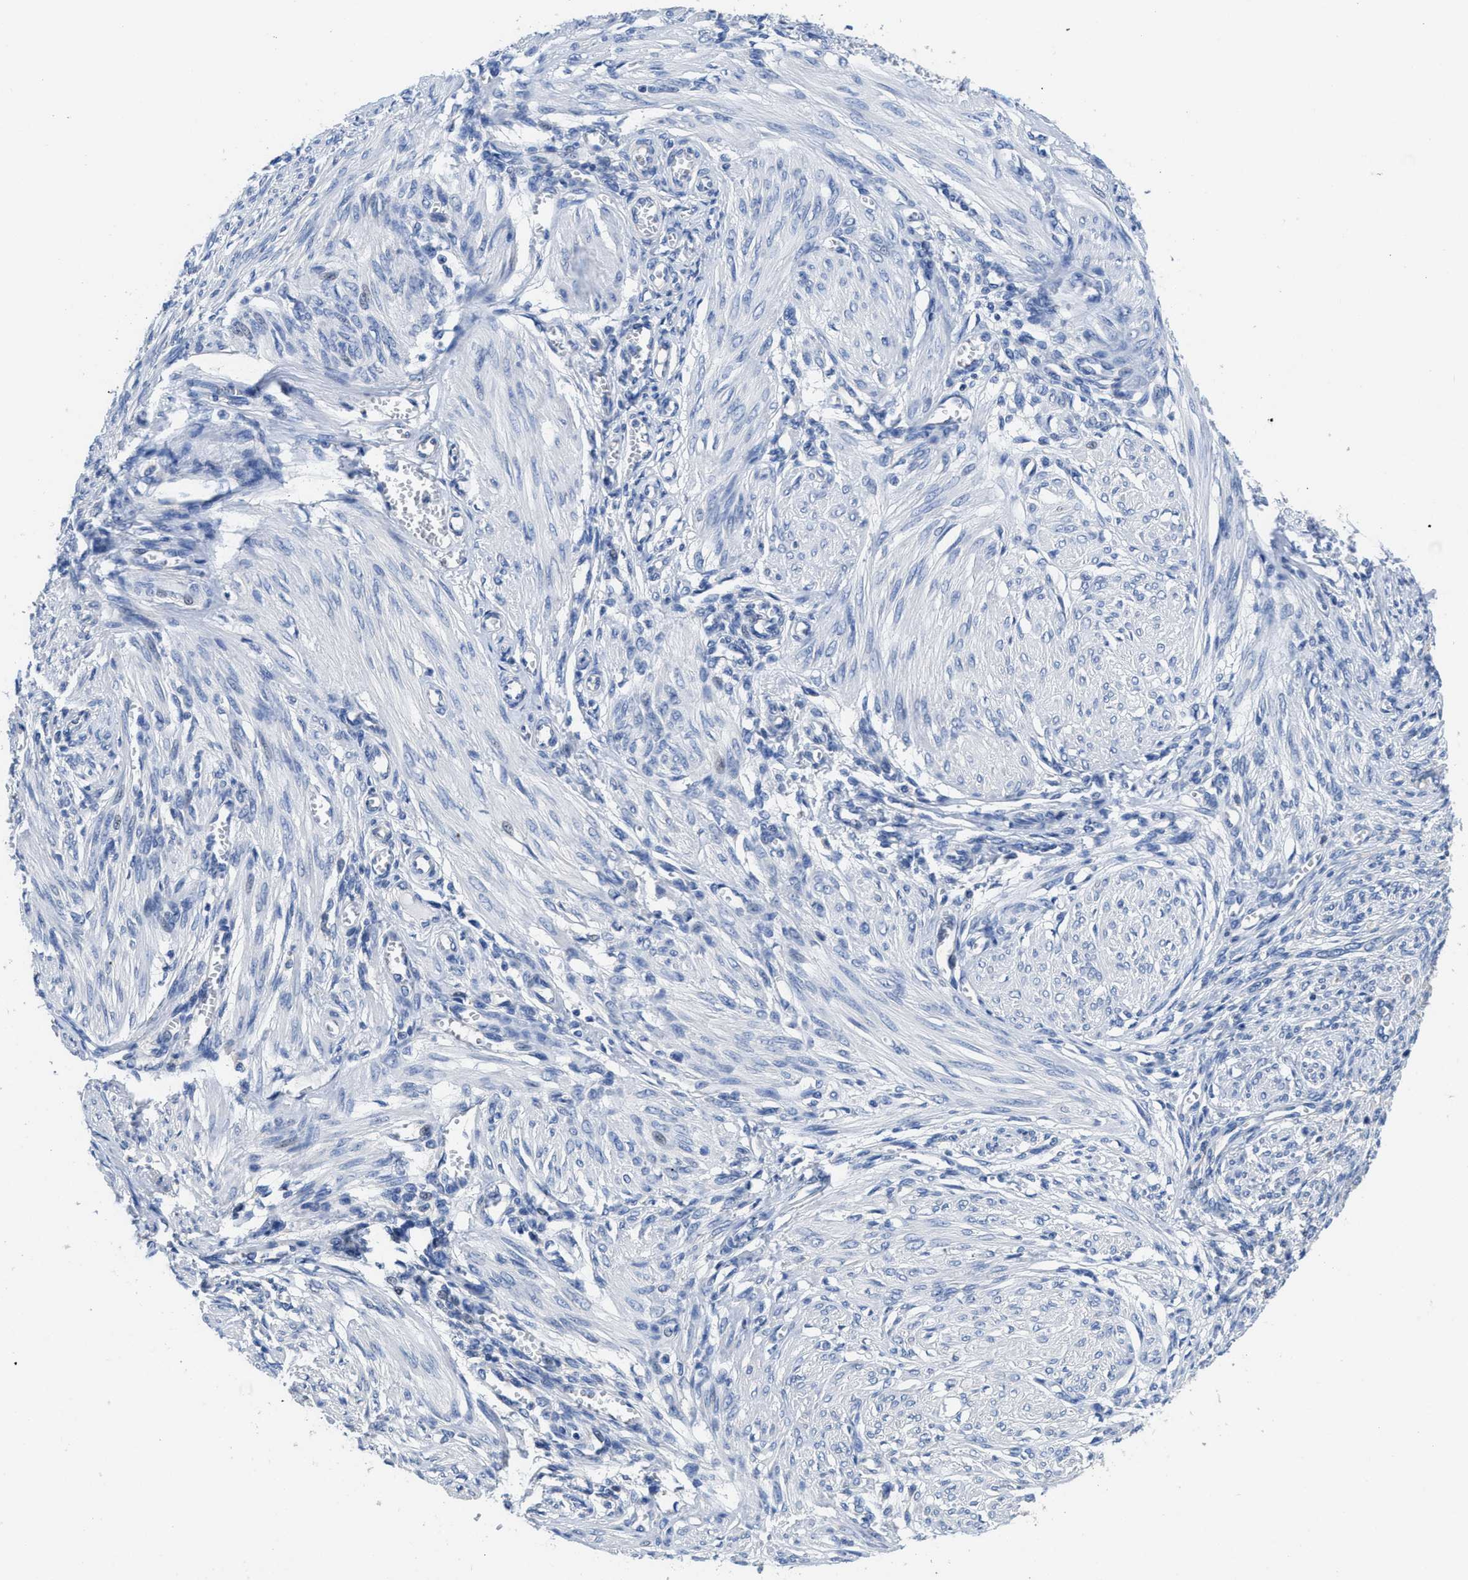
{"staining": {"intensity": "negative", "quantity": "none", "location": "none"}, "tissue": "endometrium", "cell_type": "Cells in endometrial stroma", "image_type": "normal", "snomed": [{"axis": "morphology", "description": "Normal tissue, NOS"}, {"axis": "topography", "description": "Endometrium"}], "caption": "A high-resolution micrograph shows immunohistochemistry (IHC) staining of normal endometrium, which shows no significant staining in cells in endometrial stroma. (Stains: DAB immunohistochemistry (IHC) with hematoxylin counter stain, Microscopy: brightfield microscopy at high magnification).", "gene": "CA9", "patient": {"sex": "female", "age": 72}}